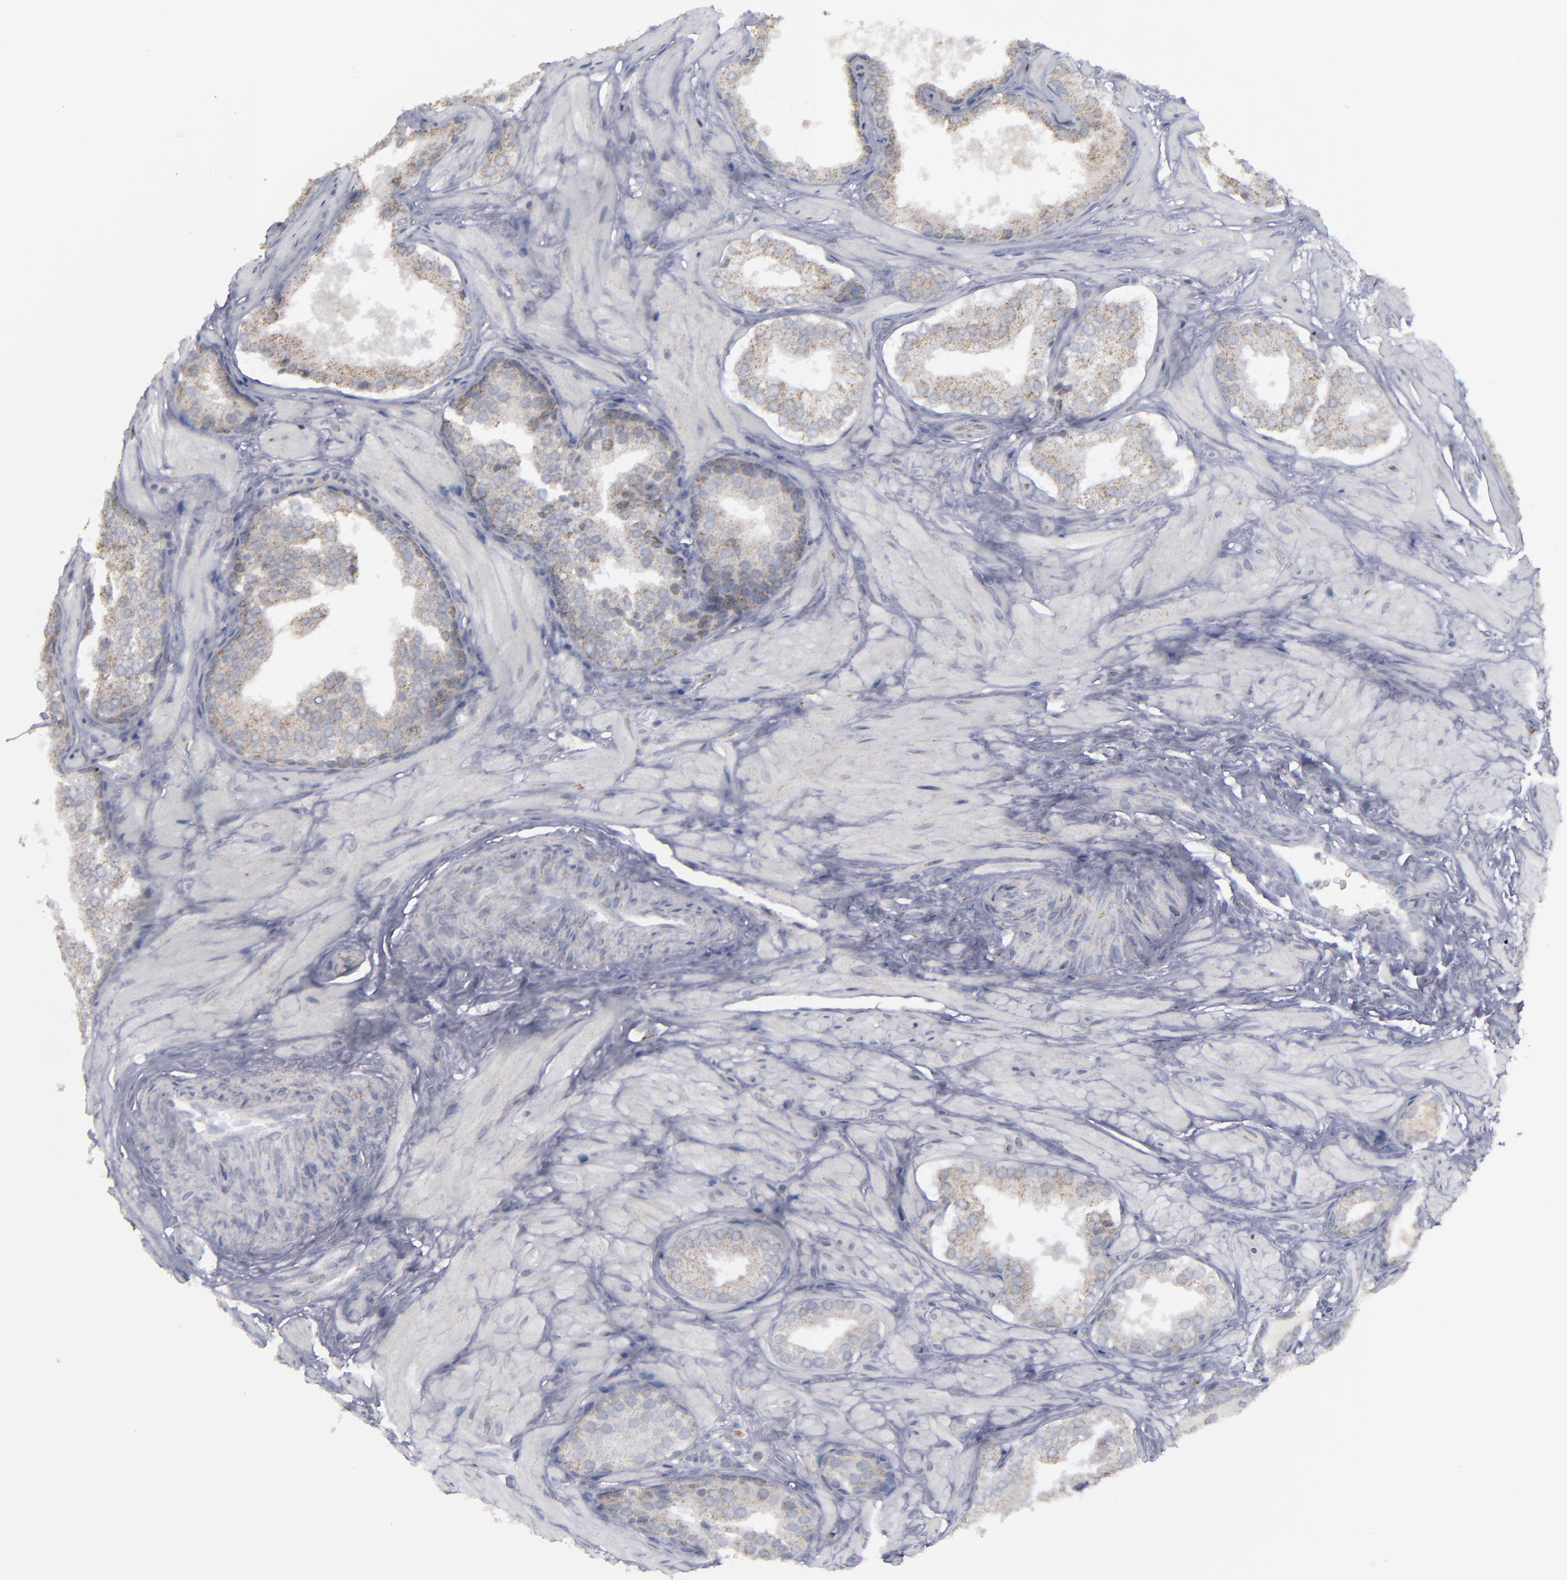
{"staining": {"intensity": "weak", "quantity": ">75%", "location": "cytoplasmic/membranous"}, "tissue": "prostate cancer", "cell_type": "Tumor cells", "image_type": "cancer", "snomed": [{"axis": "morphology", "description": "Adenocarcinoma, Low grade"}, {"axis": "topography", "description": "Prostate"}], "caption": "Protein expression analysis of human adenocarcinoma (low-grade) (prostate) reveals weak cytoplasmic/membranous staining in approximately >75% of tumor cells.", "gene": "MYOM2", "patient": {"sex": "male", "age": 69}}